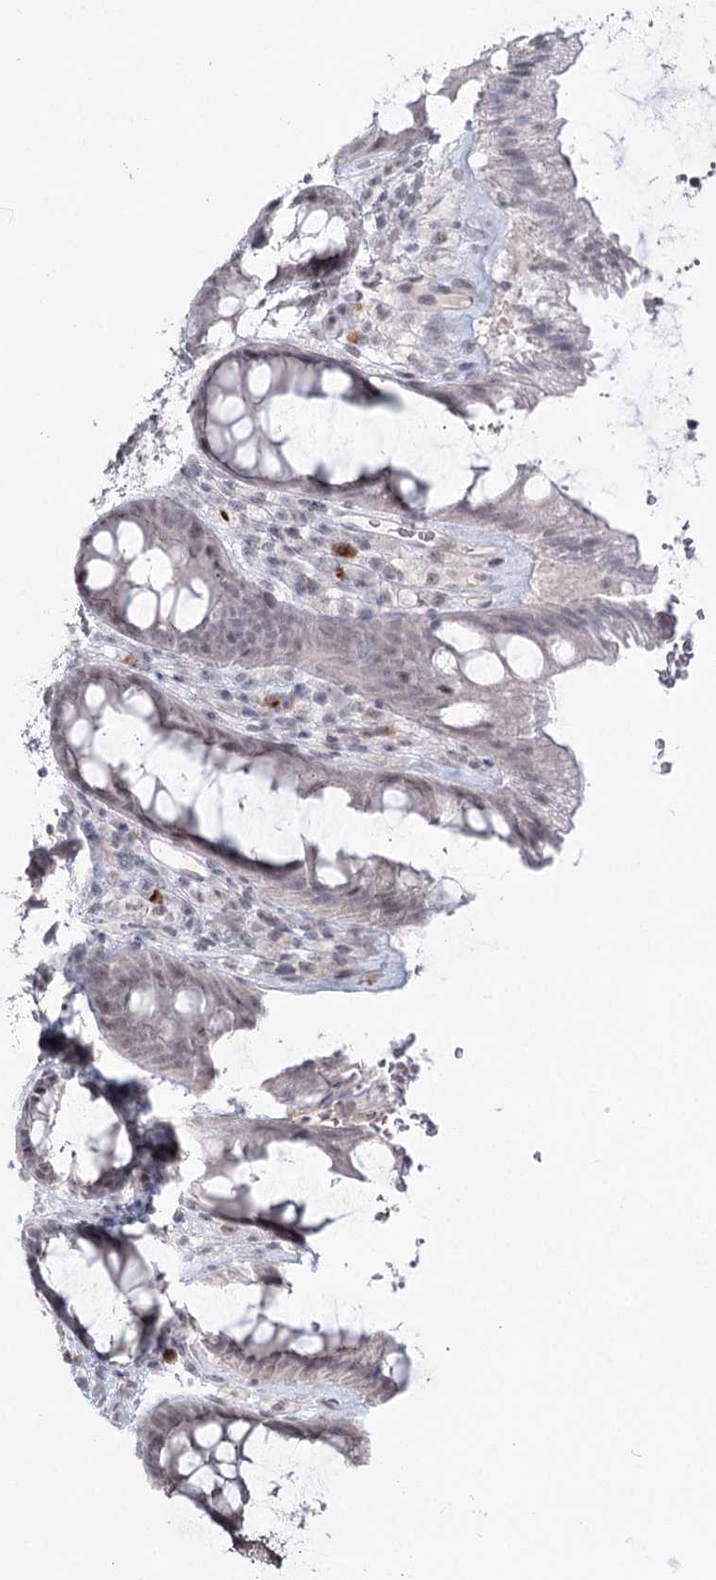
{"staining": {"intensity": "negative", "quantity": "none", "location": "none"}, "tissue": "rectum", "cell_type": "Glandular cells", "image_type": "normal", "snomed": [{"axis": "morphology", "description": "Normal tissue, NOS"}, {"axis": "topography", "description": "Rectum"}], "caption": "An image of rectum stained for a protein shows no brown staining in glandular cells. (DAB (3,3'-diaminobenzidine) immunohistochemistry with hematoxylin counter stain).", "gene": "LY6G5C", "patient": {"sex": "female", "age": 46}}